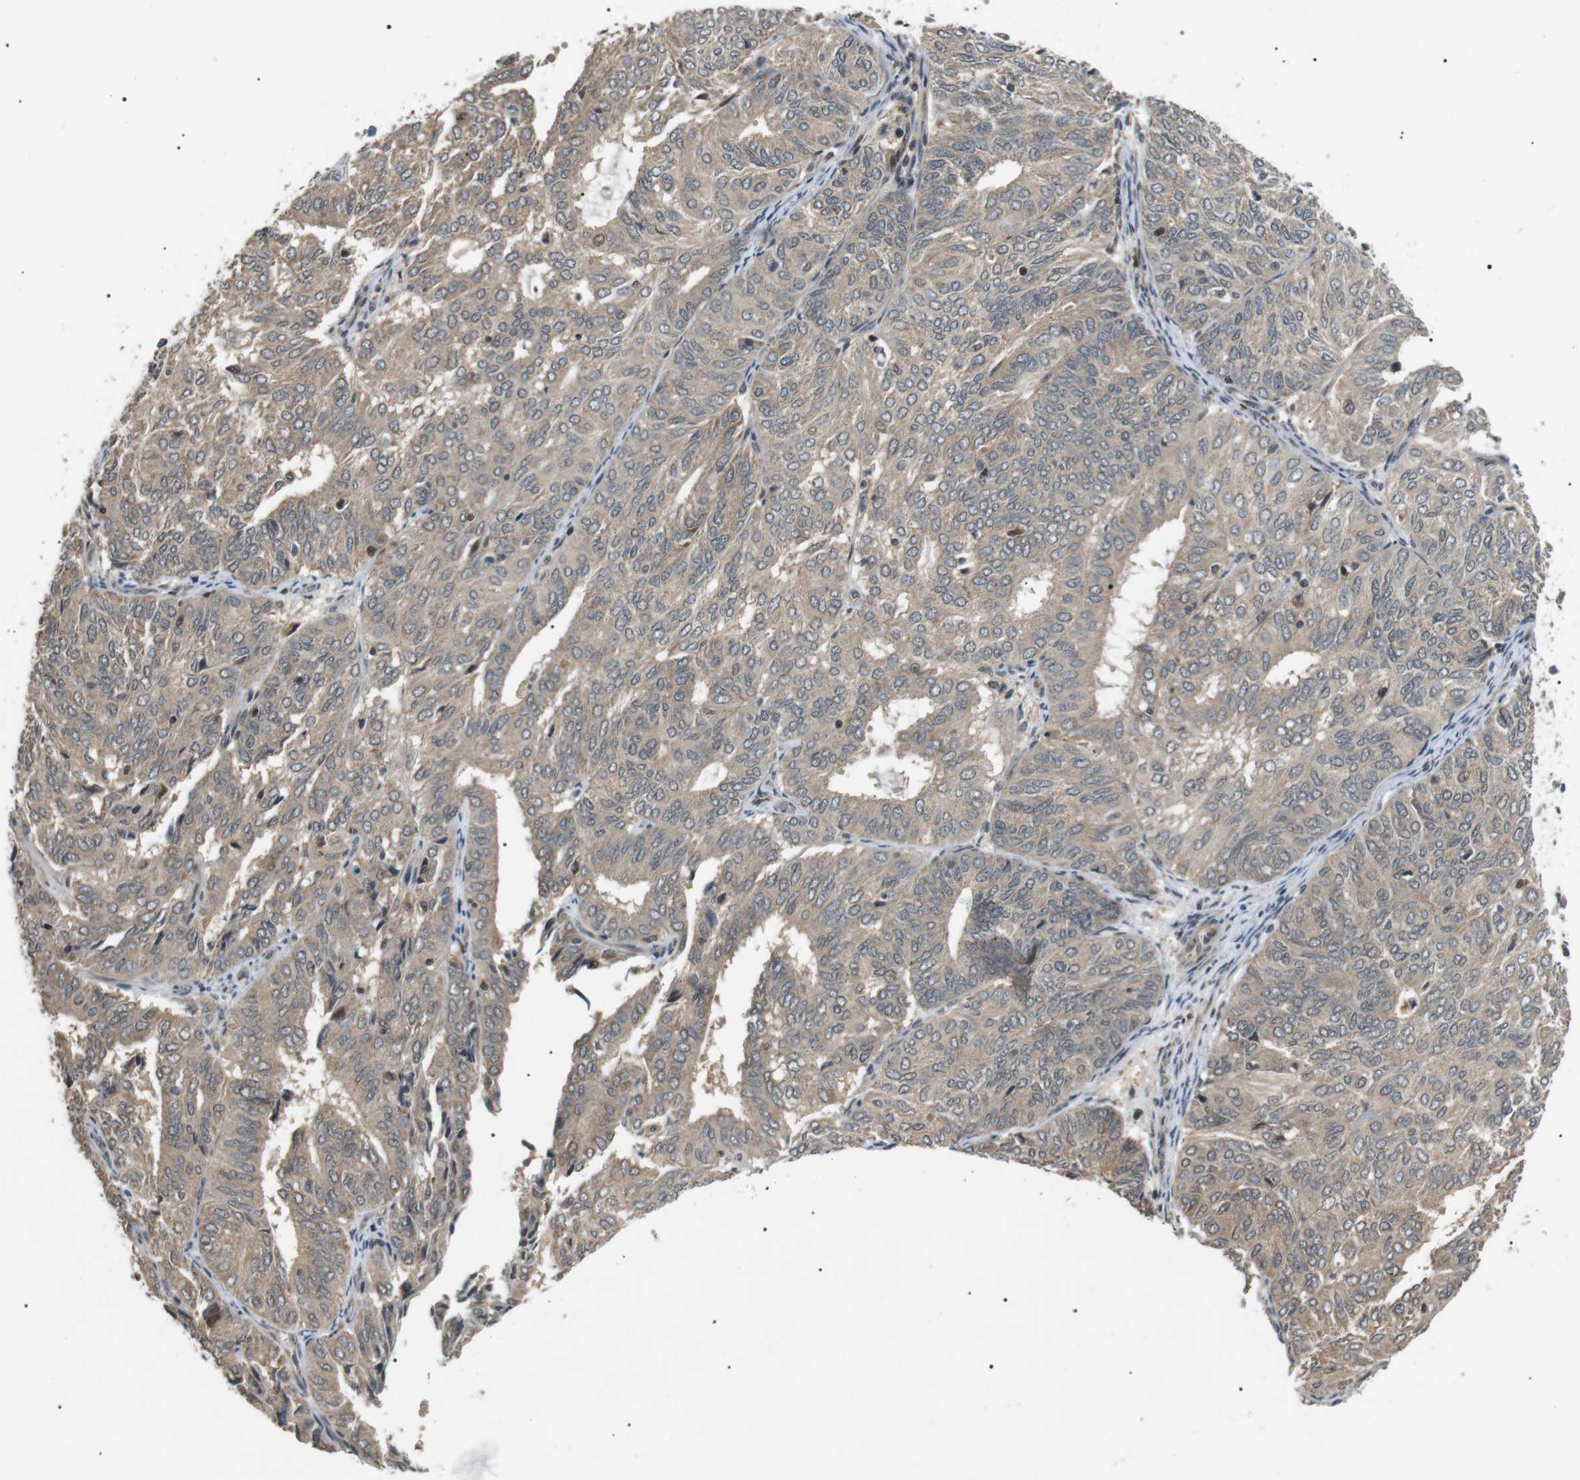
{"staining": {"intensity": "weak", "quantity": ">75%", "location": "cytoplasmic/membranous"}, "tissue": "endometrial cancer", "cell_type": "Tumor cells", "image_type": "cancer", "snomed": [{"axis": "morphology", "description": "Adenocarcinoma, NOS"}, {"axis": "topography", "description": "Uterus"}], "caption": "Immunohistochemistry photomicrograph of neoplastic tissue: human endometrial adenocarcinoma stained using immunohistochemistry (IHC) reveals low levels of weak protein expression localized specifically in the cytoplasmic/membranous of tumor cells, appearing as a cytoplasmic/membranous brown color.", "gene": "HSPA13", "patient": {"sex": "female", "age": 60}}